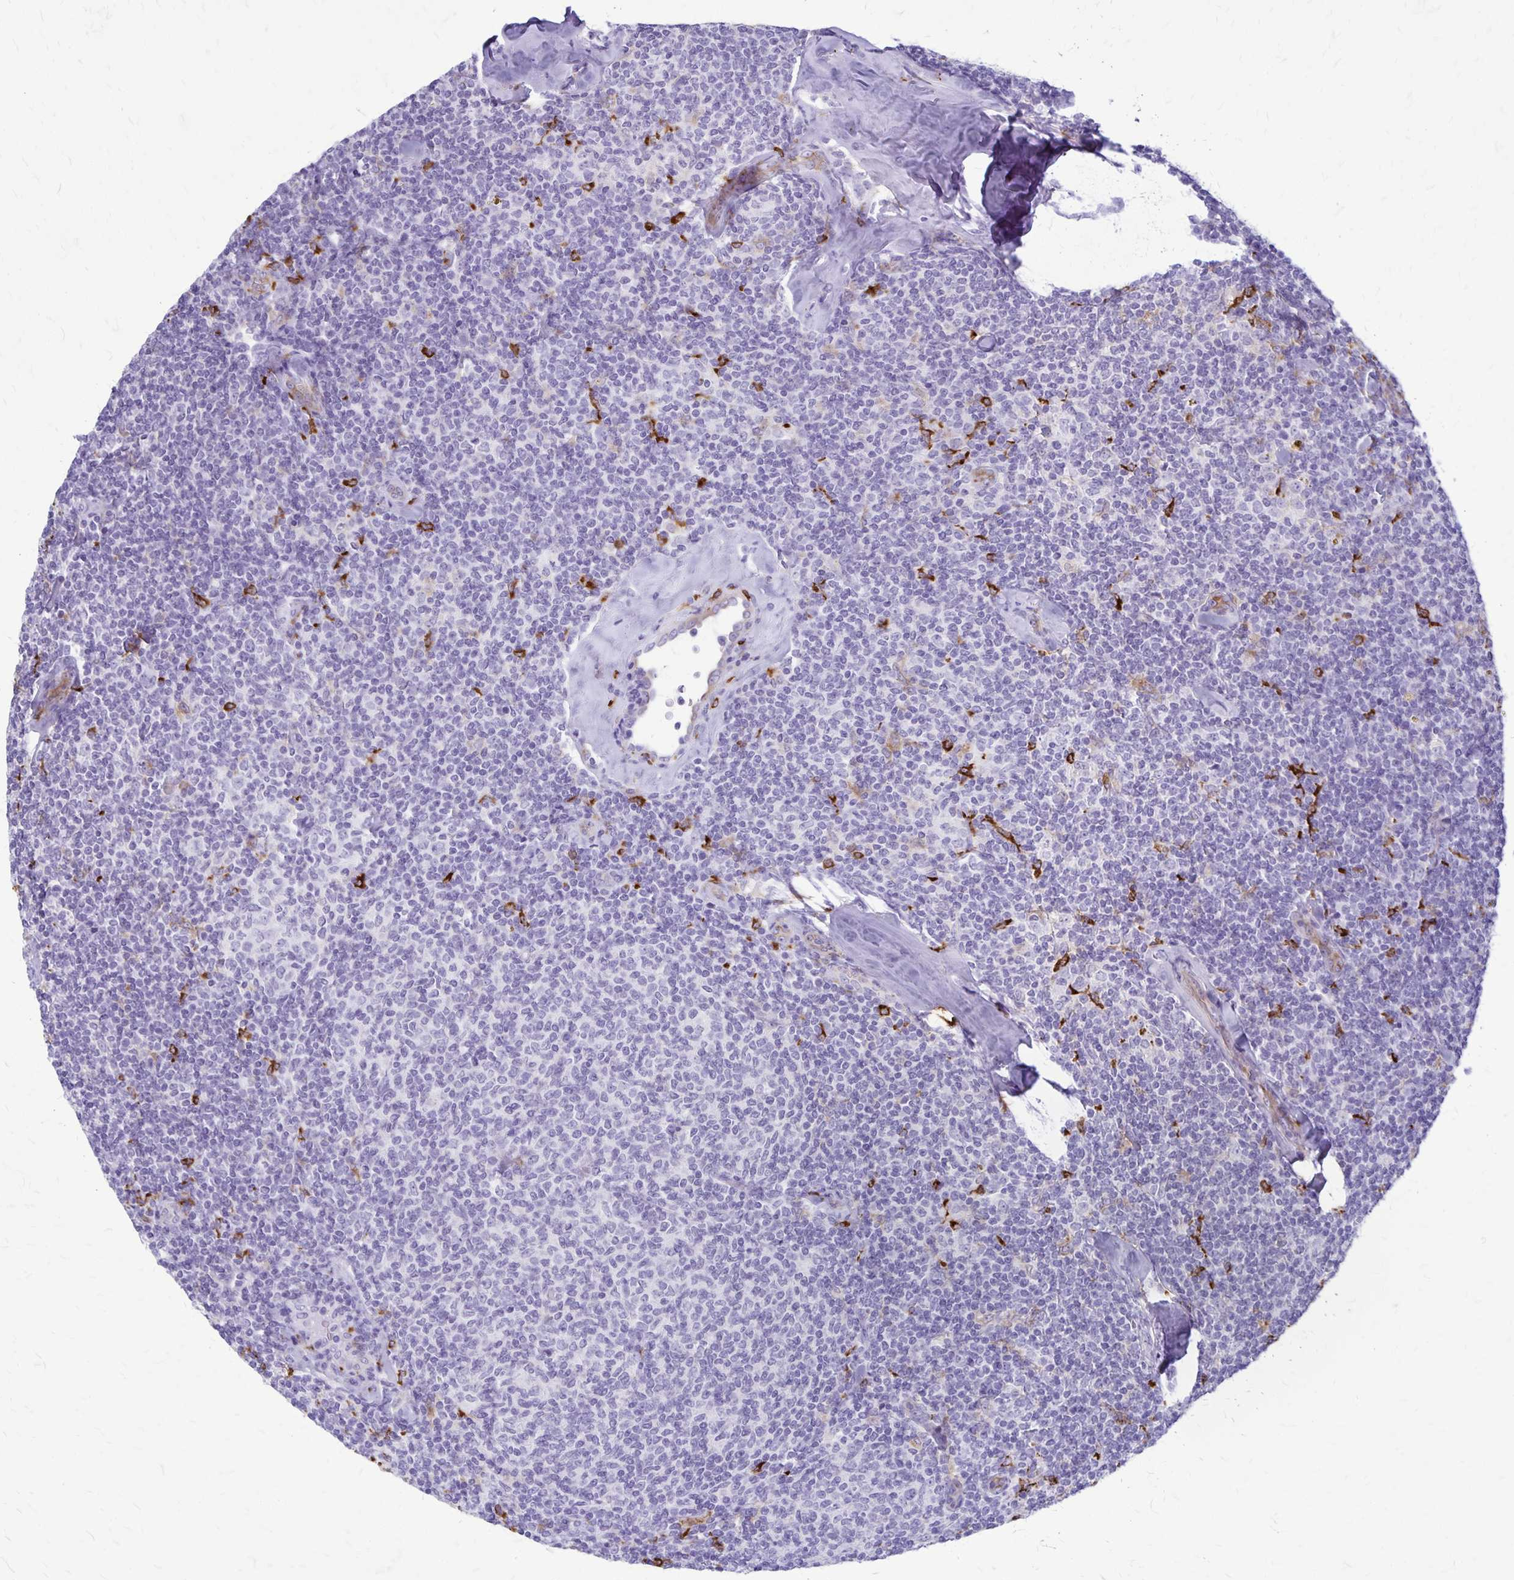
{"staining": {"intensity": "negative", "quantity": "none", "location": "none"}, "tissue": "lymphoma", "cell_type": "Tumor cells", "image_type": "cancer", "snomed": [{"axis": "morphology", "description": "Malignant lymphoma, non-Hodgkin's type, Low grade"}, {"axis": "topography", "description": "Lymph node"}], "caption": "This is an immunohistochemistry histopathology image of low-grade malignant lymphoma, non-Hodgkin's type. There is no positivity in tumor cells.", "gene": "RTN1", "patient": {"sex": "female", "age": 56}}